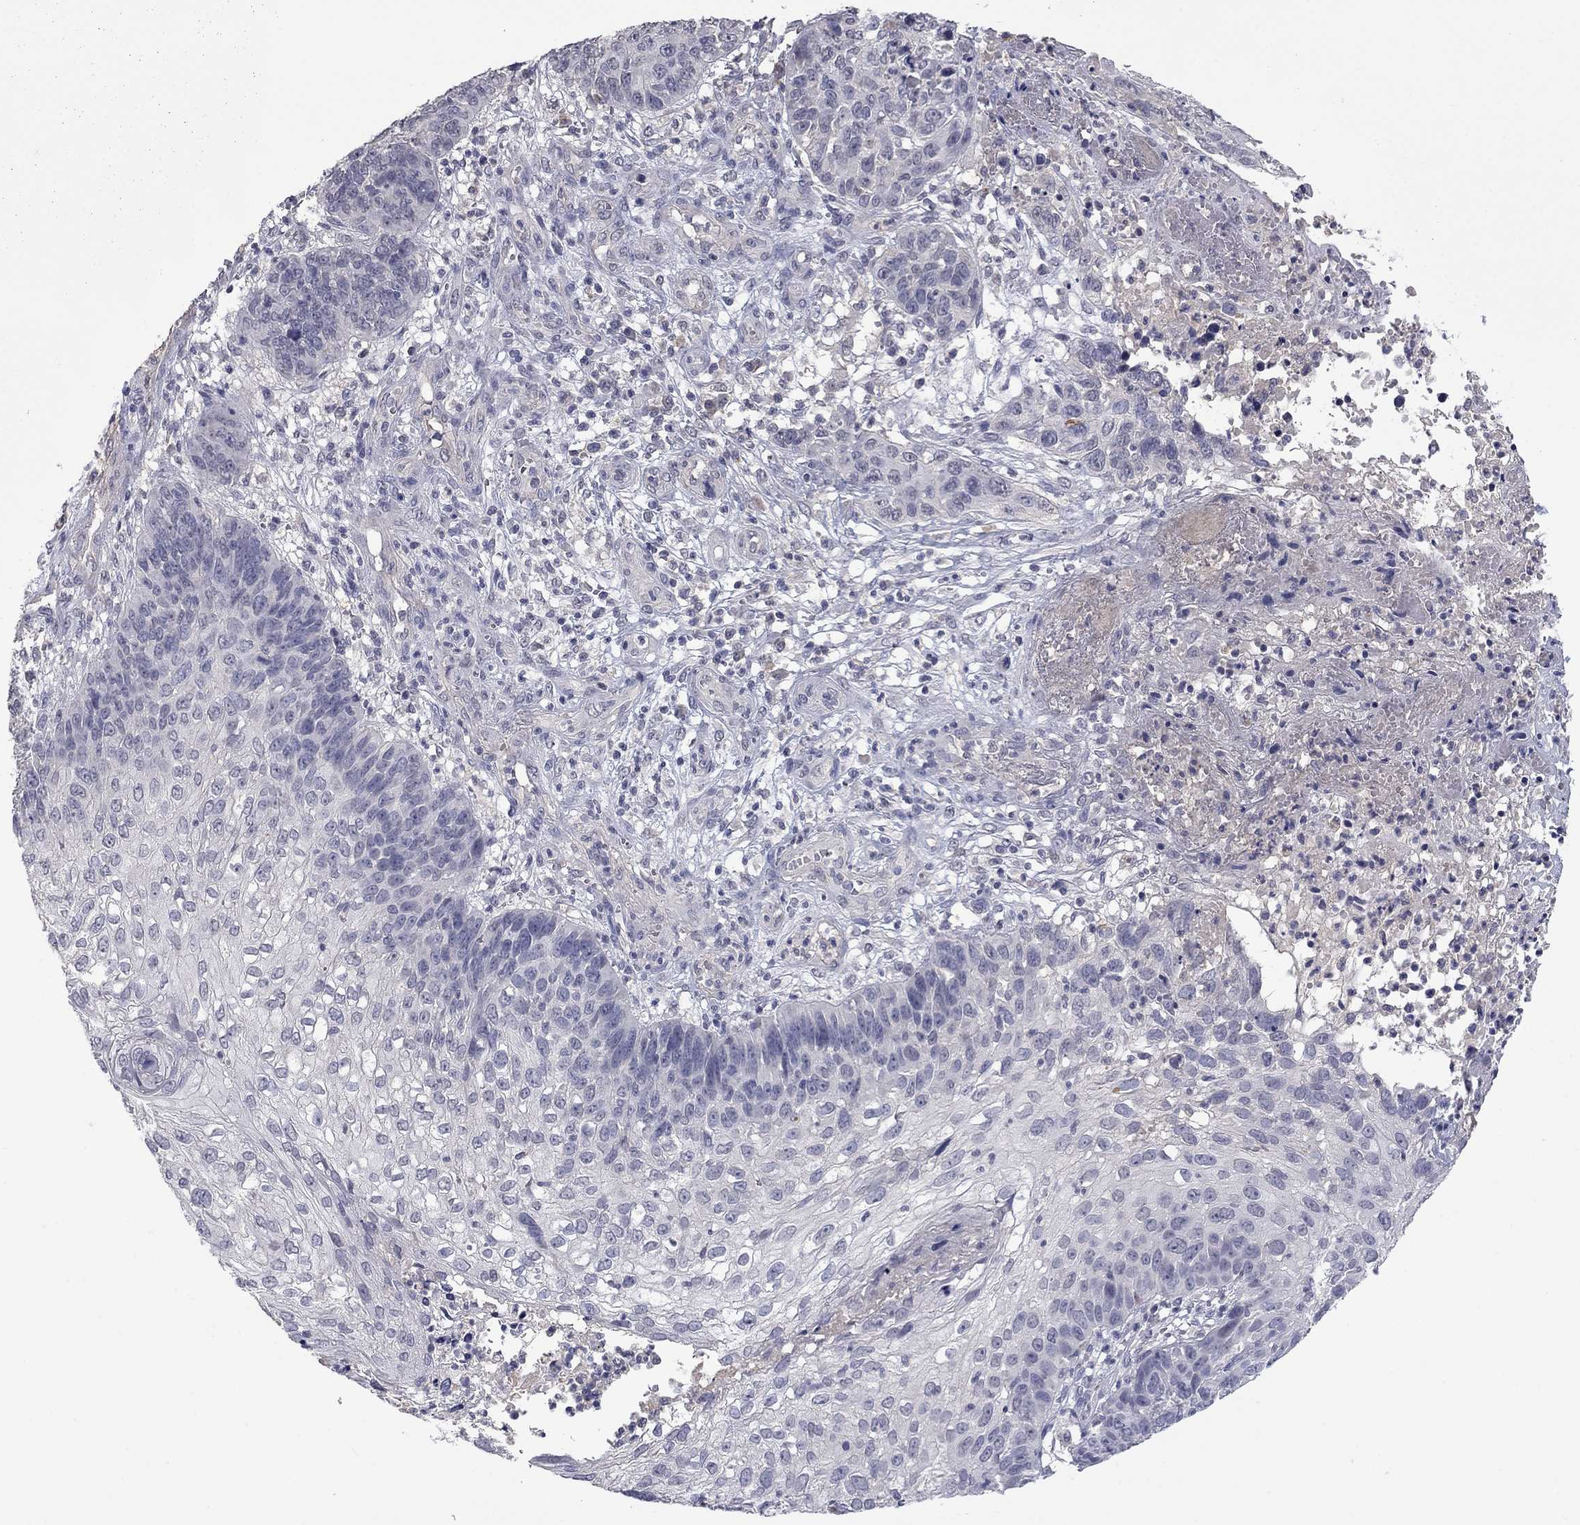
{"staining": {"intensity": "negative", "quantity": "none", "location": "none"}, "tissue": "skin cancer", "cell_type": "Tumor cells", "image_type": "cancer", "snomed": [{"axis": "morphology", "description": "Squamous cell carcinoma, NOS"}, {"axis": "topography", "description": "Skin"}], "caption": "Immunohistochemical staining of human skin cancer reveals no significant expression in tumor cells.", "gene": "IP6K3", "patient": {"sex": "male", "age": 92}}